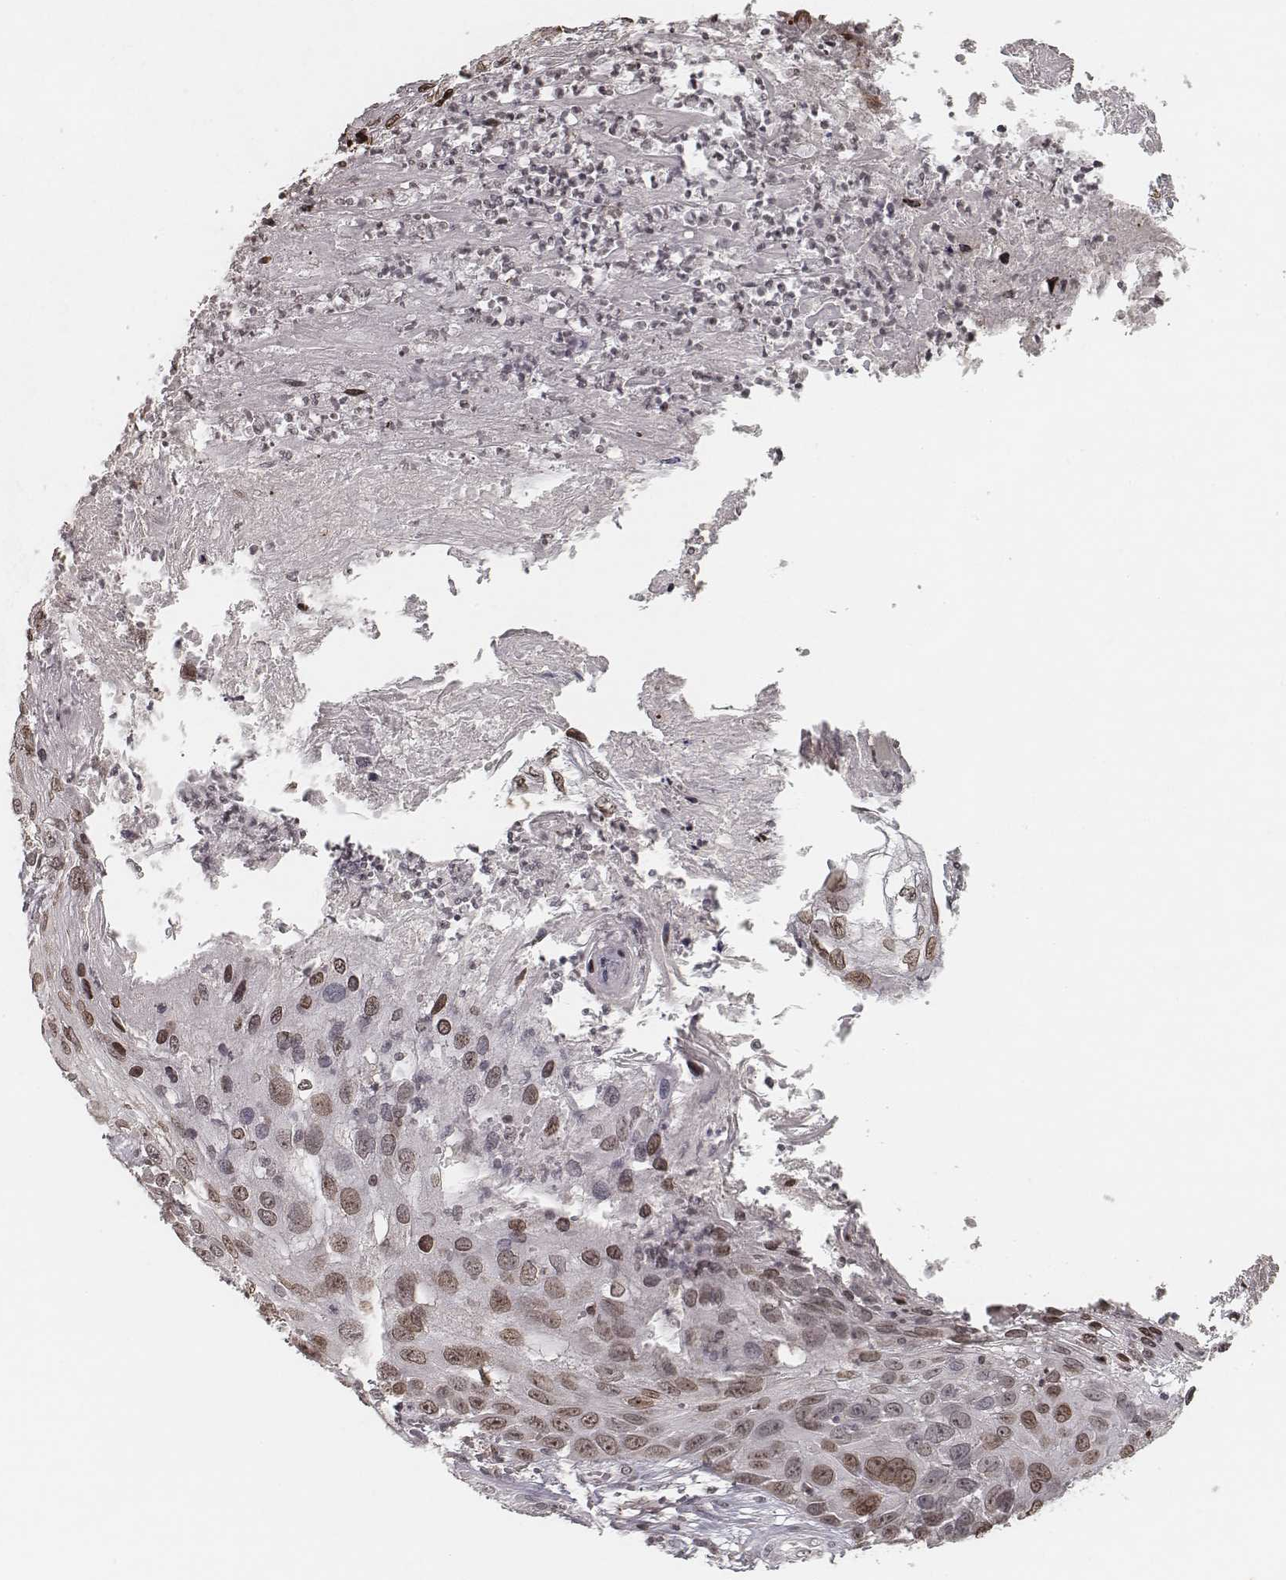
{"staining": {"intensity": "moderate", "quantity": "<25%", "location": "nuclear"}, "tissue": "skin cancer", "cell_type": "Tumor cells", "image_type": "cancer", "snomed": [{"axis": "morphology", "description": "Squamous cell carcinoma, NOS"}, {"axis": "topography", "description": "Skin"}], "caption": "Immunohistochemistry (IHC) staining of squamous cell carcinoma (skin), which demonstrates low levels of moderate nuclear positivity in approximately <25% of tumor cells indicating moderate nuclear protein positivity. The staining was performed using DAB (brown) for protein detection and nuclei were counterstained in hematoxylin (blue).", "gene": "HMGA2", "patient": {"sex": "male", "age": 92}}